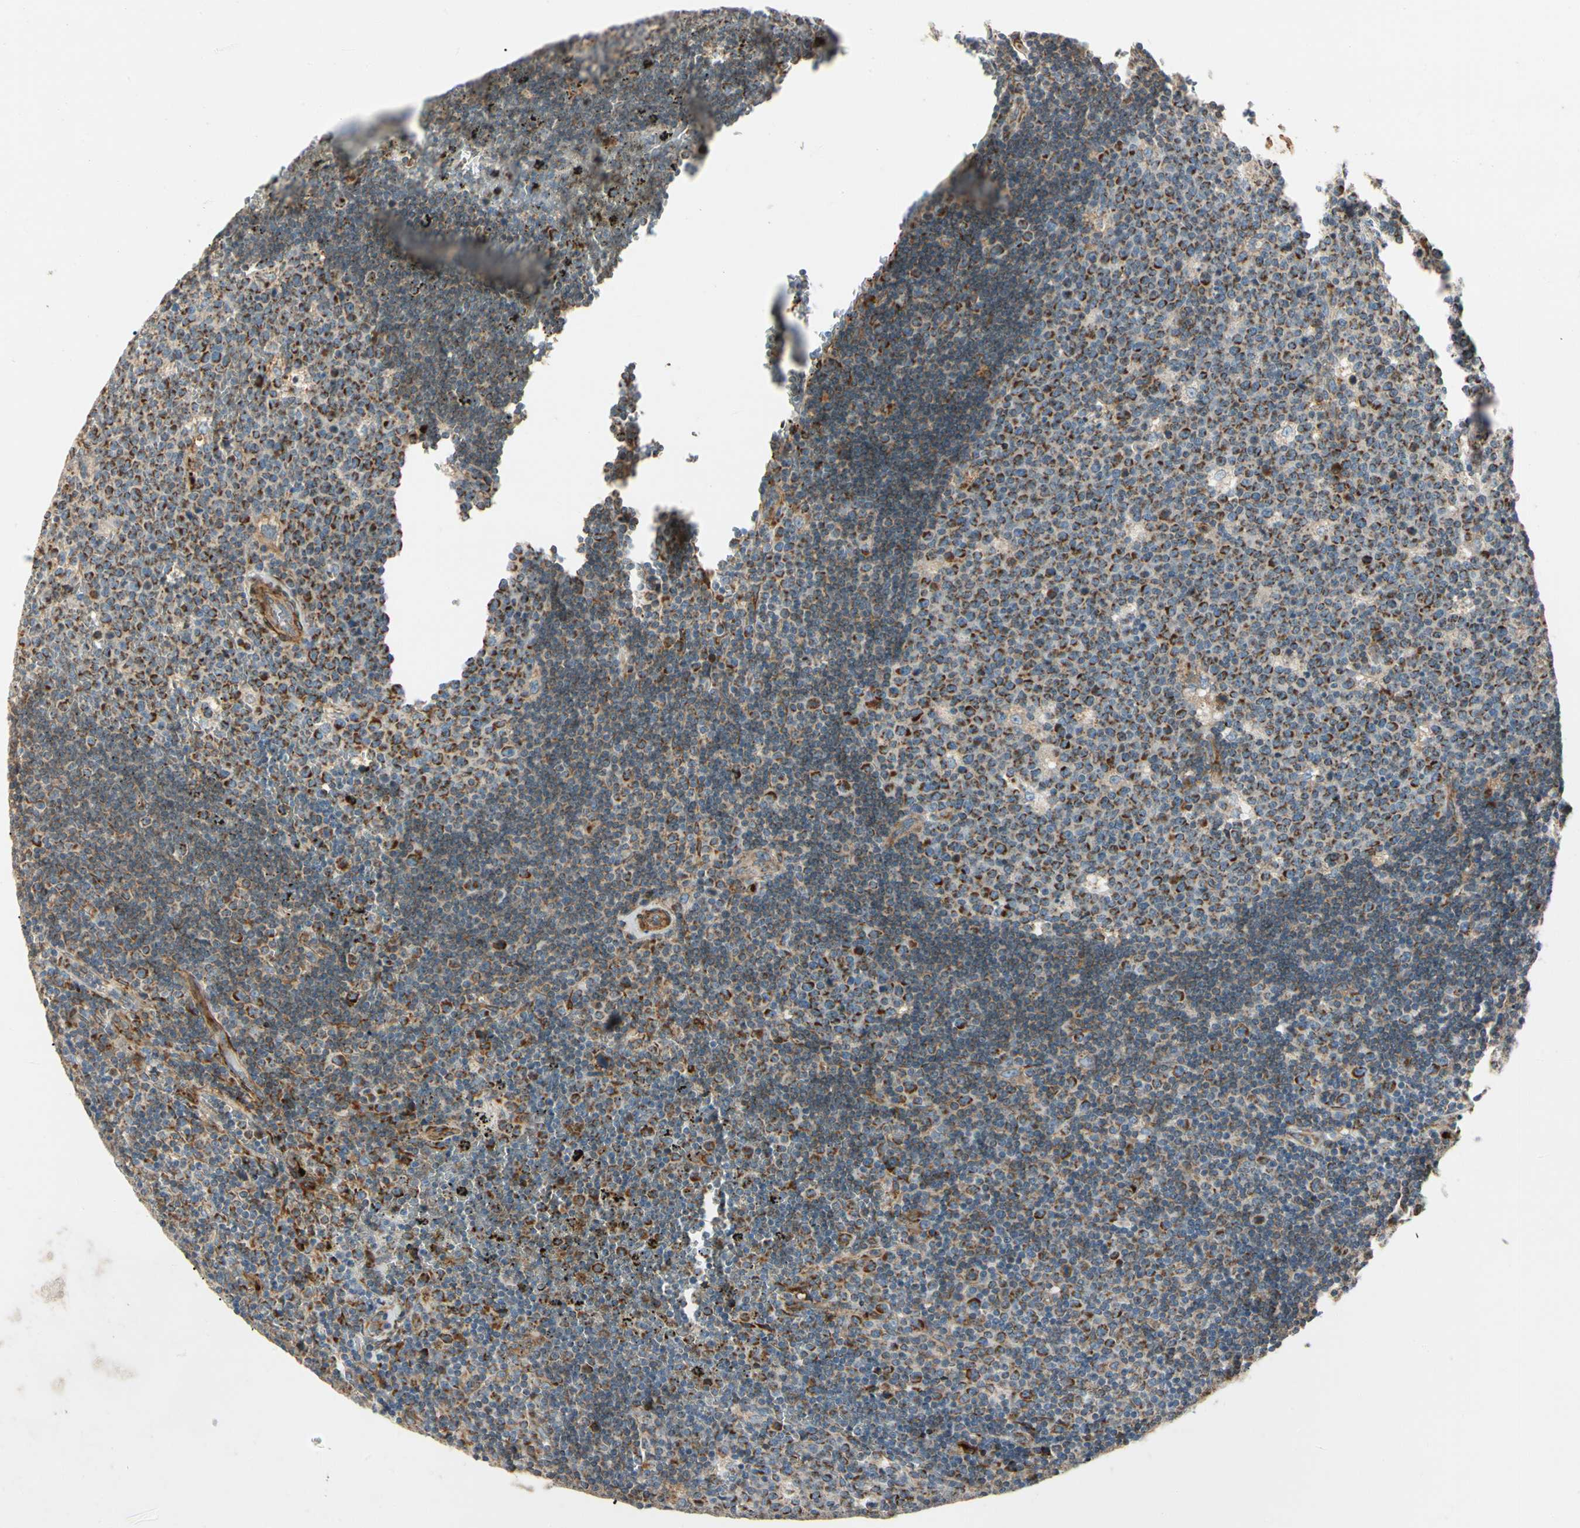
{"staining": {"intensity": "moderate", "quantity": ">75%", "location": "cytoplasmic/membranous"}, "tissue": "lymph node", "cell_type": "Germinal center cells", "image_type": "normal", "snomed": [{"axis": "morphology", "description": "Normal tissue, NOS"}, {"axis": "topography", "description": "Lymph node"}, {"axis": "topography", "description": "Salivary gland"}], "caption": "Immunohistochemical staining of benign human lymph node displays >75% levels of moderate cytoplasmic/membranous protein expression in about >75% of germinal center cells. Immunohistochemistry (ihc) stains the protein in brown and the nuclei are stained blue.", "gene": "MRPL9", "patient": {"sex": "male", "age": 8}}